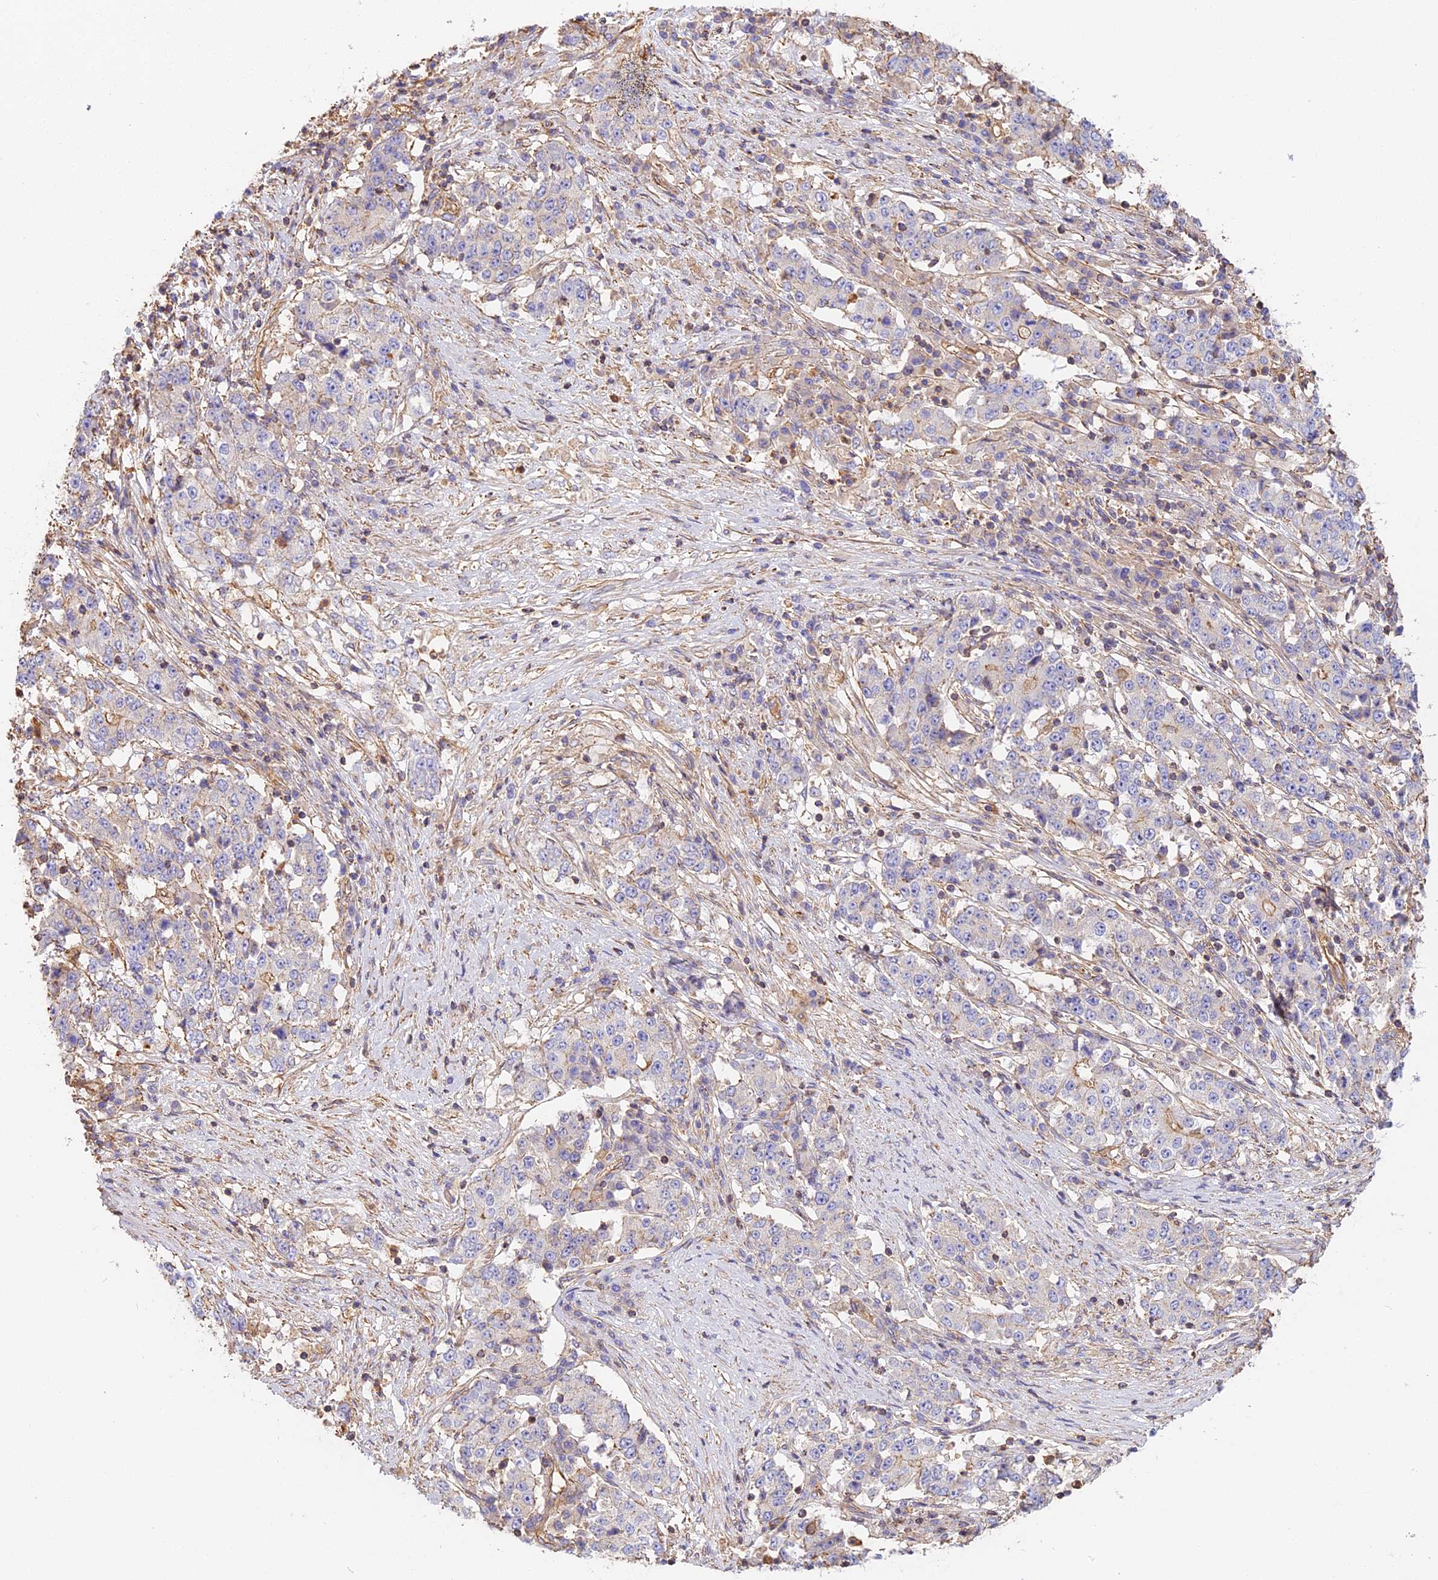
{"staining": {"intensity": "negative", "quantity": "none", "location": "none"}, "tissue": "stomach cancer", "cell_type": "Tumor cells", "image_type": "cancer", "snomed": [{"axis": "morphology", "description": "Adenocarcinoma, NOS"}, {"axis": "topography", "description": "Stomach"}], "caption": "Immunohistochemical staining of human stomach cancer exhibits no significant expression in tumor cells.", "gene": "VPS18", "patient": {"sex": "male", "age": 59}}